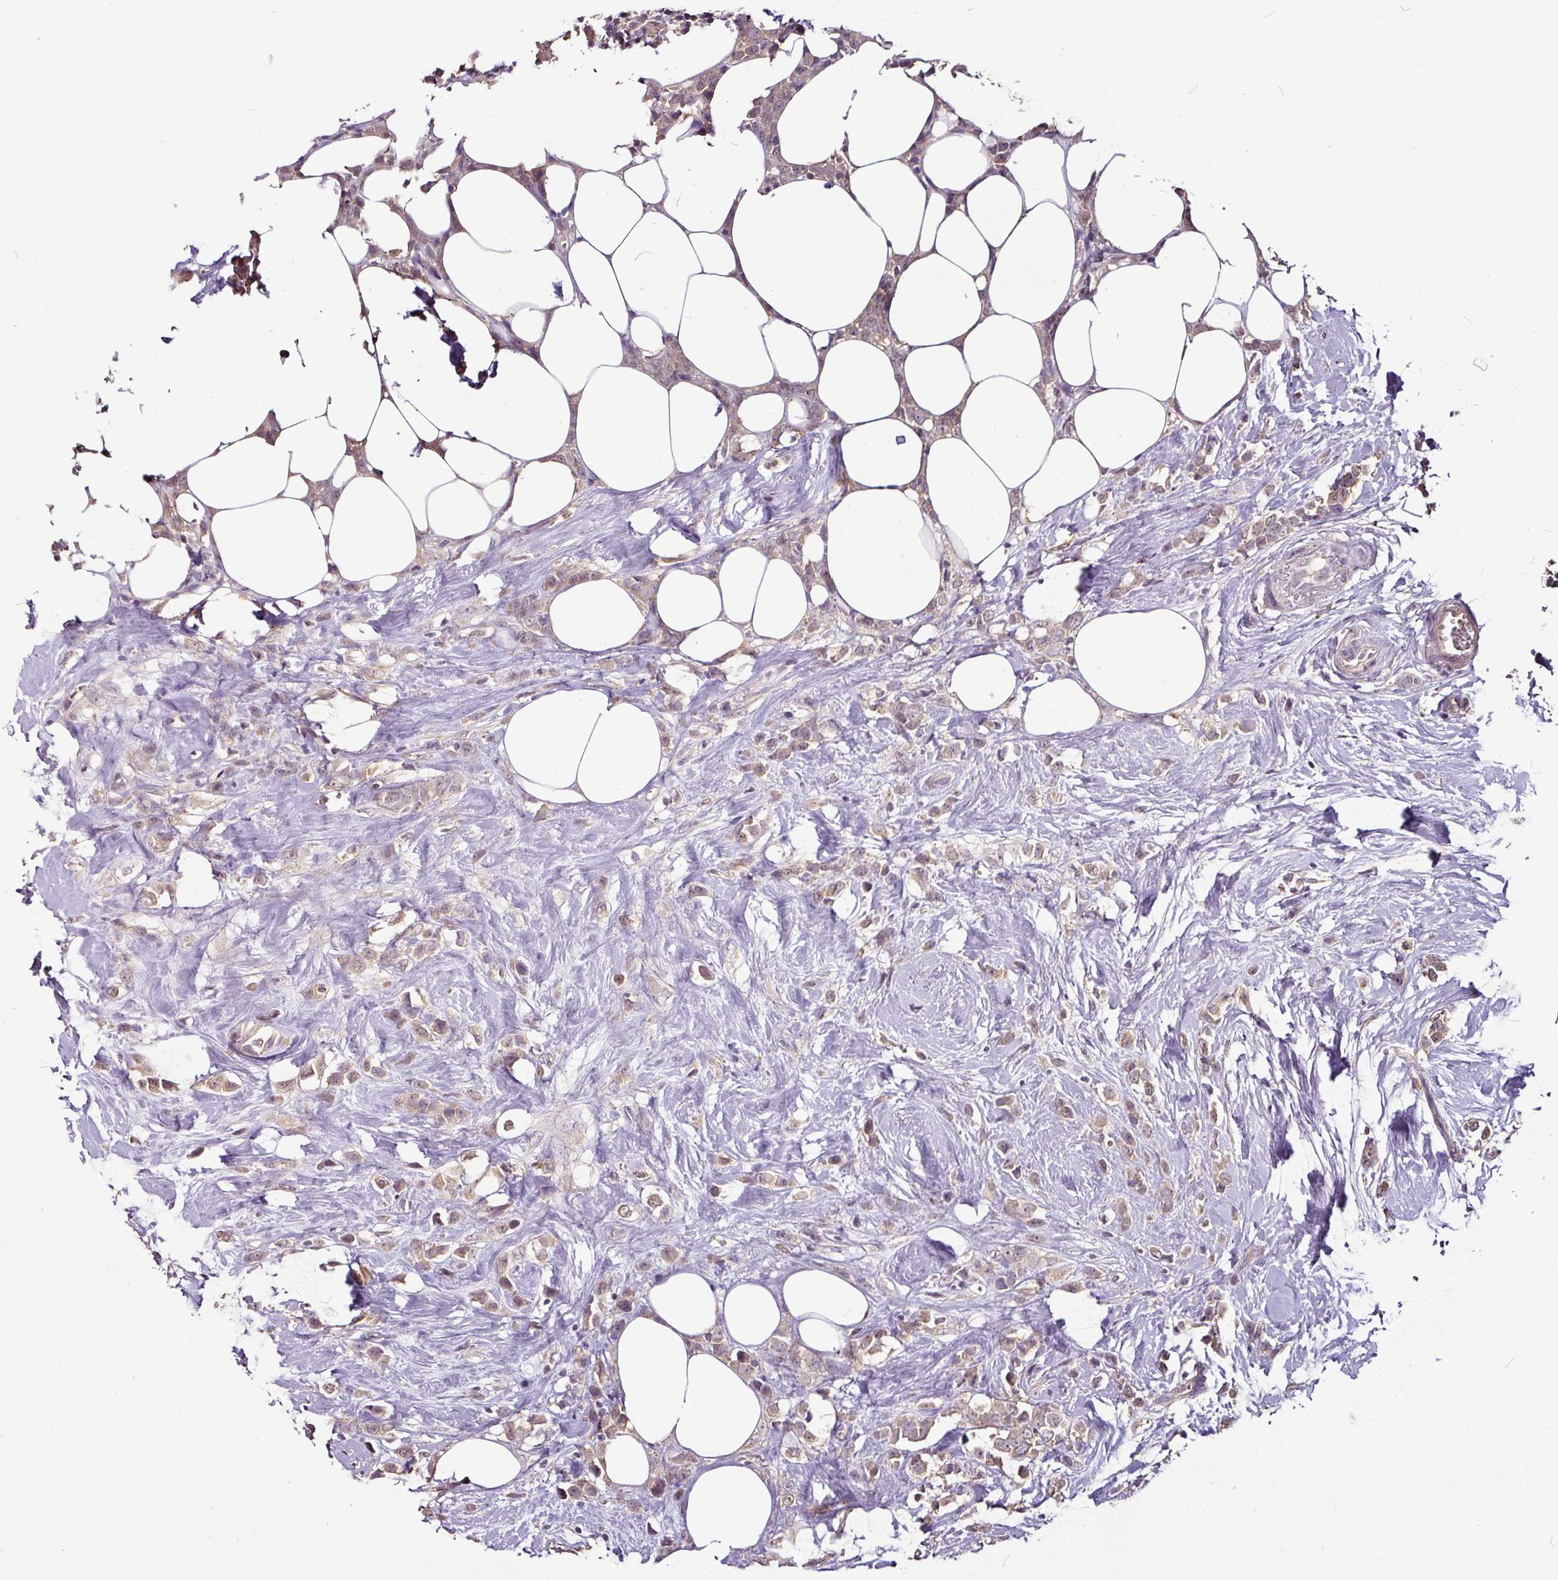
{"staining": {"intensity": "weak", "quantity": ">75%", "location": "cytoplasmic/membranous"}, "tissue": "breast cancer", "cell_type": "Tumor cells", "image_type": "cancer", "snomed": [{"axis": "morphology", "description": "Duct carcinoma"}, {"axis": "topography", "description": "Breast"}], "caption": "This is a histology image of IHC staining of breast cancer, which shows weak staining in the cytoplasmic/membranous of tumor cells.", "gene": "RPL38", "patient": {"sex": "female", "age": 80}}